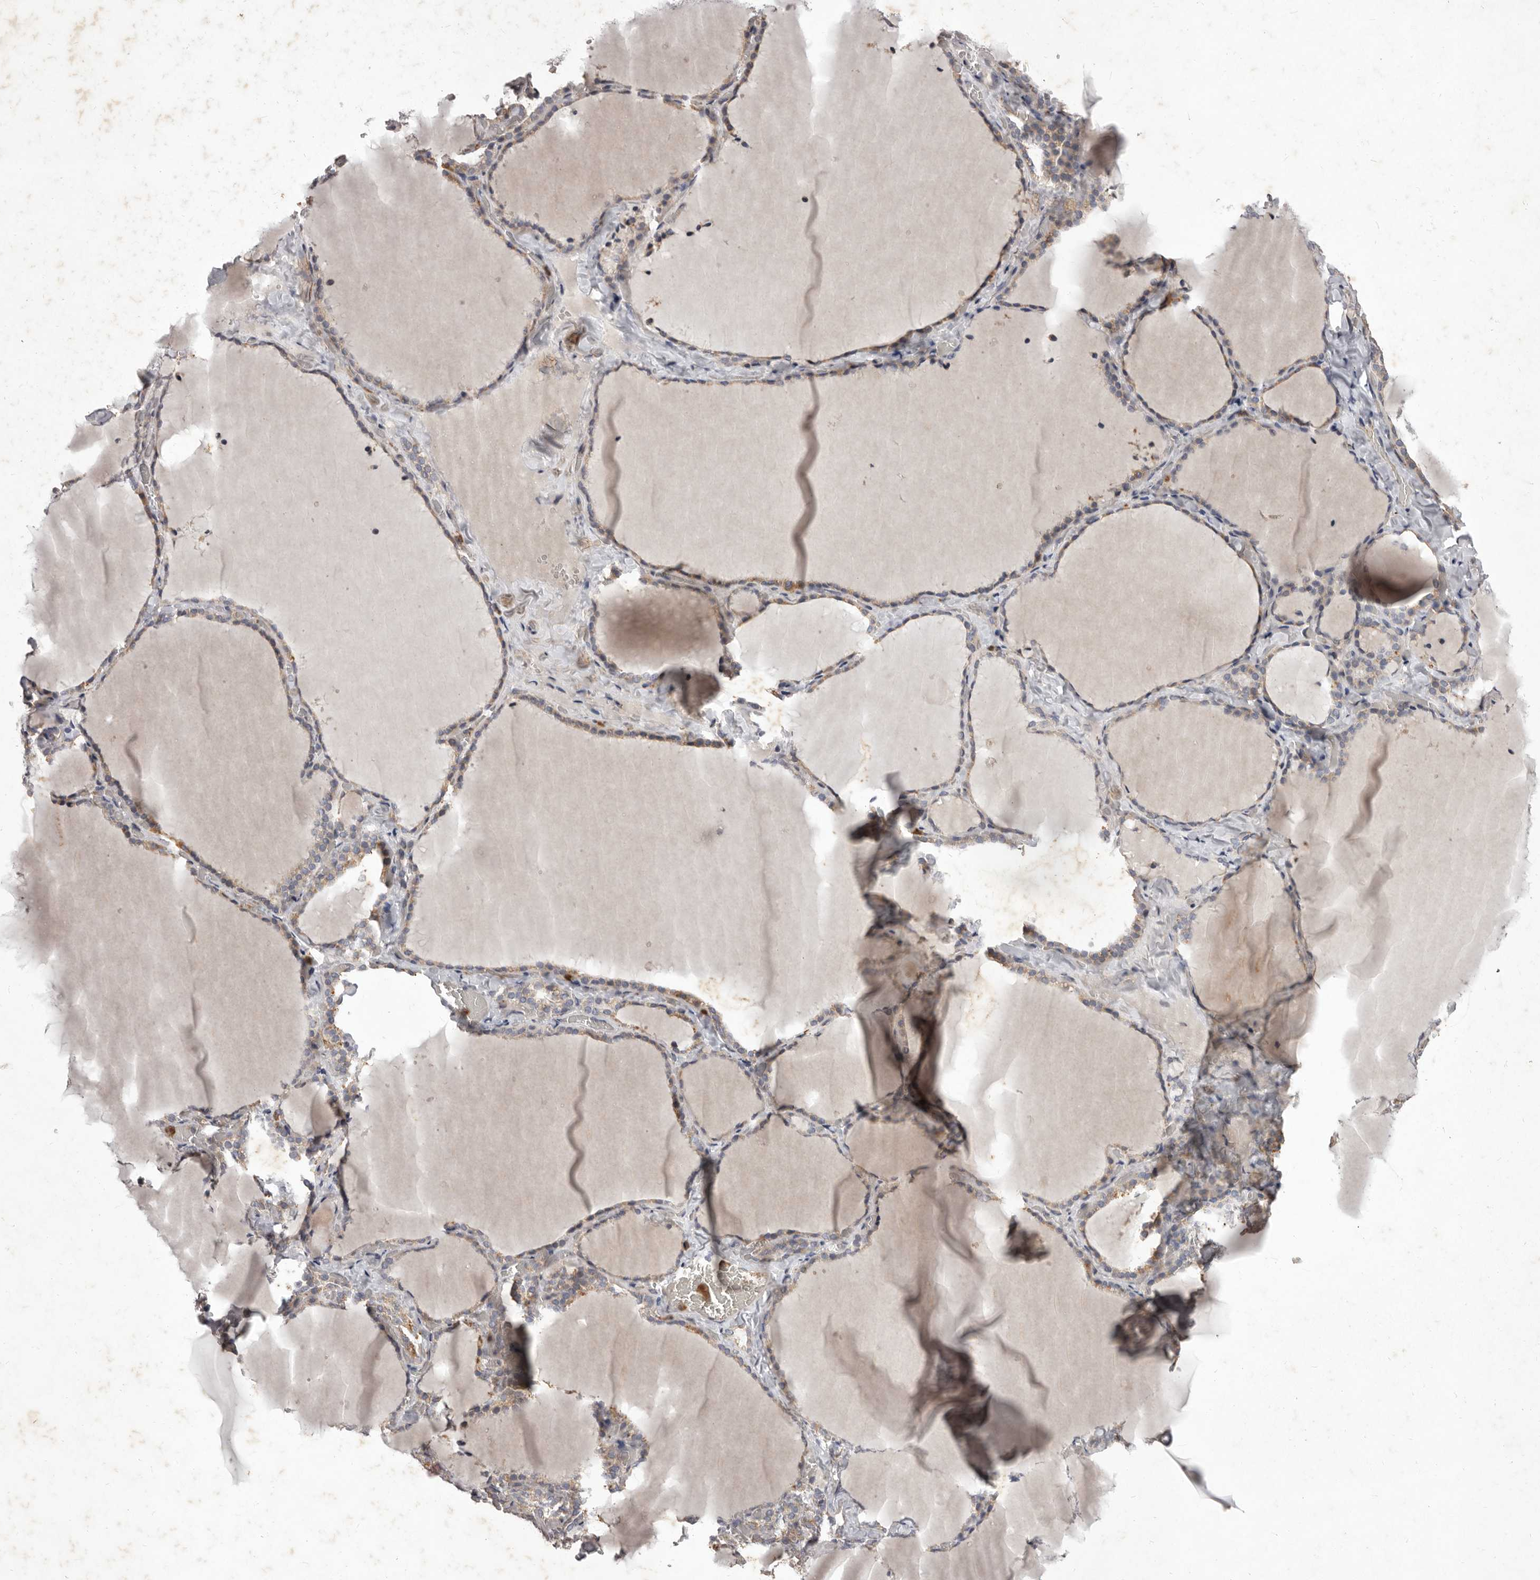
{"staining": {"intensity": "weak", "quantity": "25%-75%", "location": "cytoplasmic/membranous"}, "tissue": "thyroid gland", "cell_type": "Glandular cells", "image_type": "normal", "snomed": [{"axis": "morphology", "description": "Normal tissue, NOS"}, {"axis": "topography", "description": "Thyroid gland"}], "caption": "Immunohistochemical staining of benign thyroid gland displays weak cytoplasmic/membranous protein positivity in about 25%-75% of glandular cells. (IHC, brightfield microscopy, high magnification).", "gene": "CXCL14", "patient": {"sex": "female", "age": 22}}